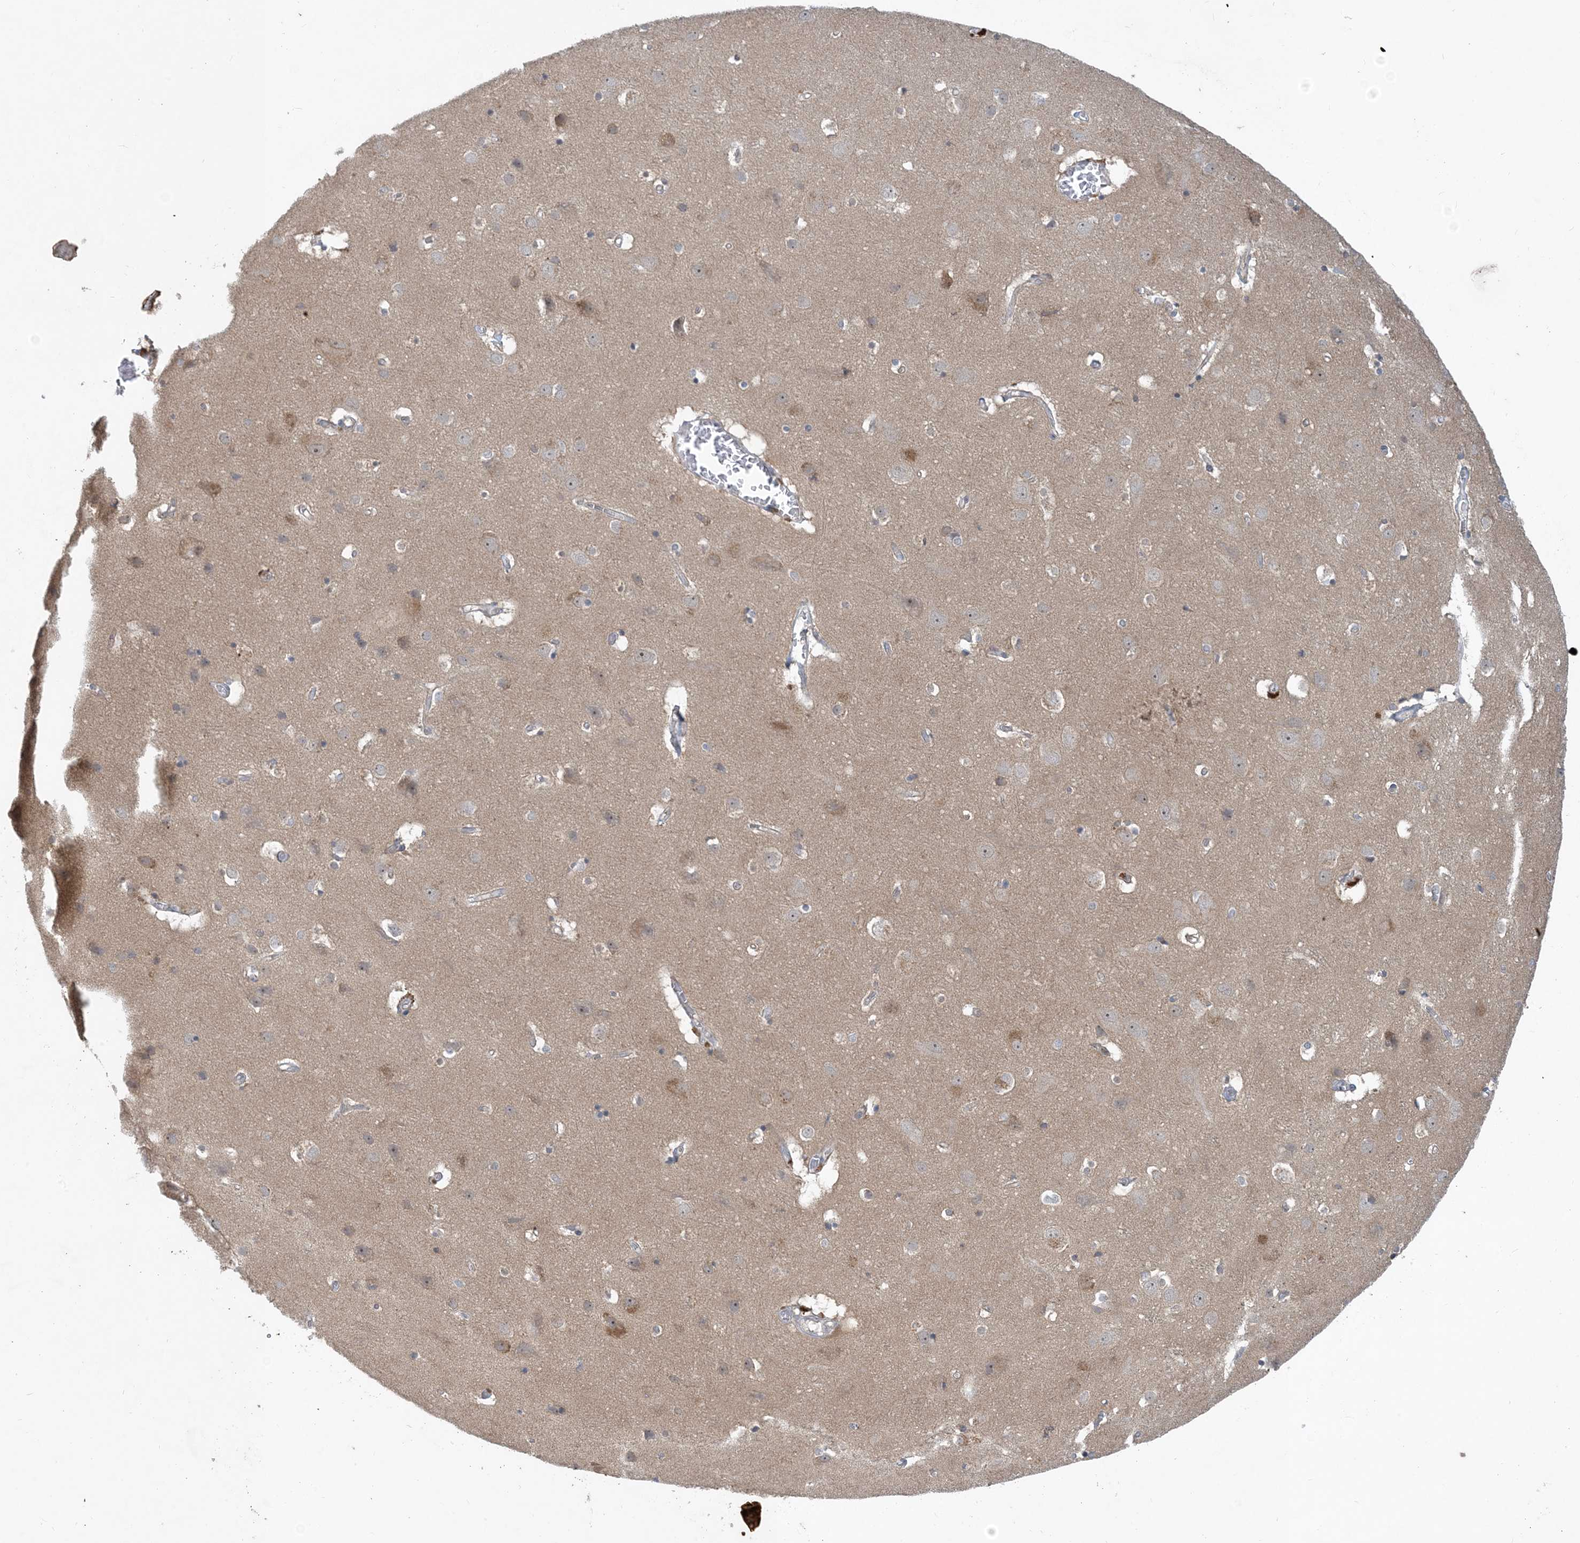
{"staining": {"intensity": "weak", "quantity": ">75%", "location": "cytoplasmic/membranous"}, "tissue": "cerebral cortex", "cell_type": "Endothelial cells", "image_type": "normal", "snomed": [{"axis": "morphology", "description": "Normal tissue, NOS"}, {"axis": "topography", "description": "Cerebral cortex"}], "caption": "Cerebral cortex stained with a brown dye shows weak cytoplasmic/membranous positive expression in about >75% of endothelial cells.", "gene": "CDS1", "patient": {"sex": "male", "age": 54}}